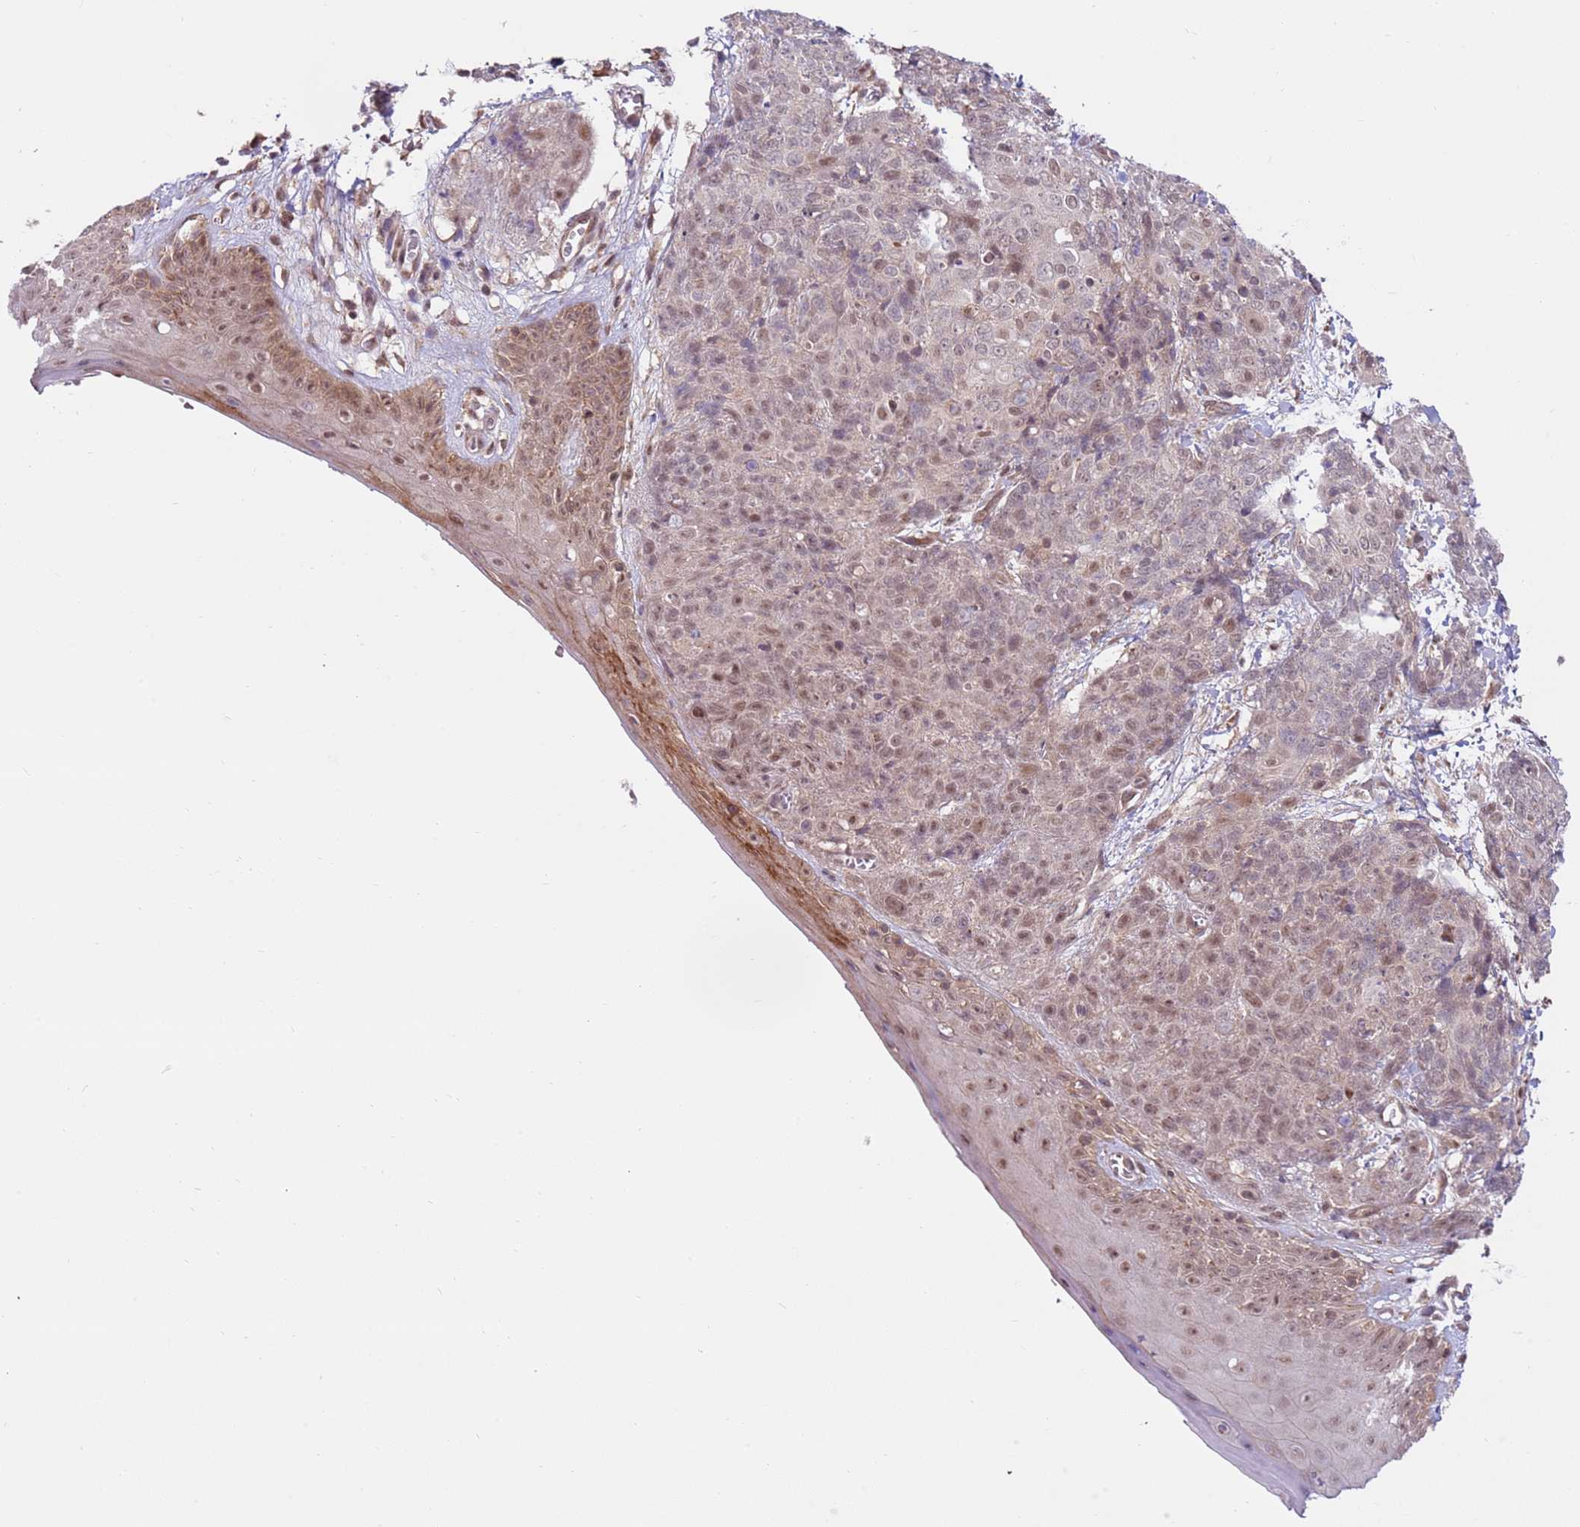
{"staining": {"intensity": "weak", "quantity": "25%-75%", "location": "nuclear"}, "tissue": "skin cancer", "cell_type": "Tumor cells", "image_type": "cancer", "snomed": [{"axis": "morphology", "description": "Squamous cell carcinoma, NOS"}, {"axis": "topography", "description": "Skin"}, {"axis": "topography", "description": "Vulva"}], "caption": "Human squamous cell carcinoma (skin) stained for a protein (brown) shows weak nuclear positive staining in about 25%-75% of tumor cells.", "gene": "DCAF4", "patient": {"sex": "female", "age": 85}}